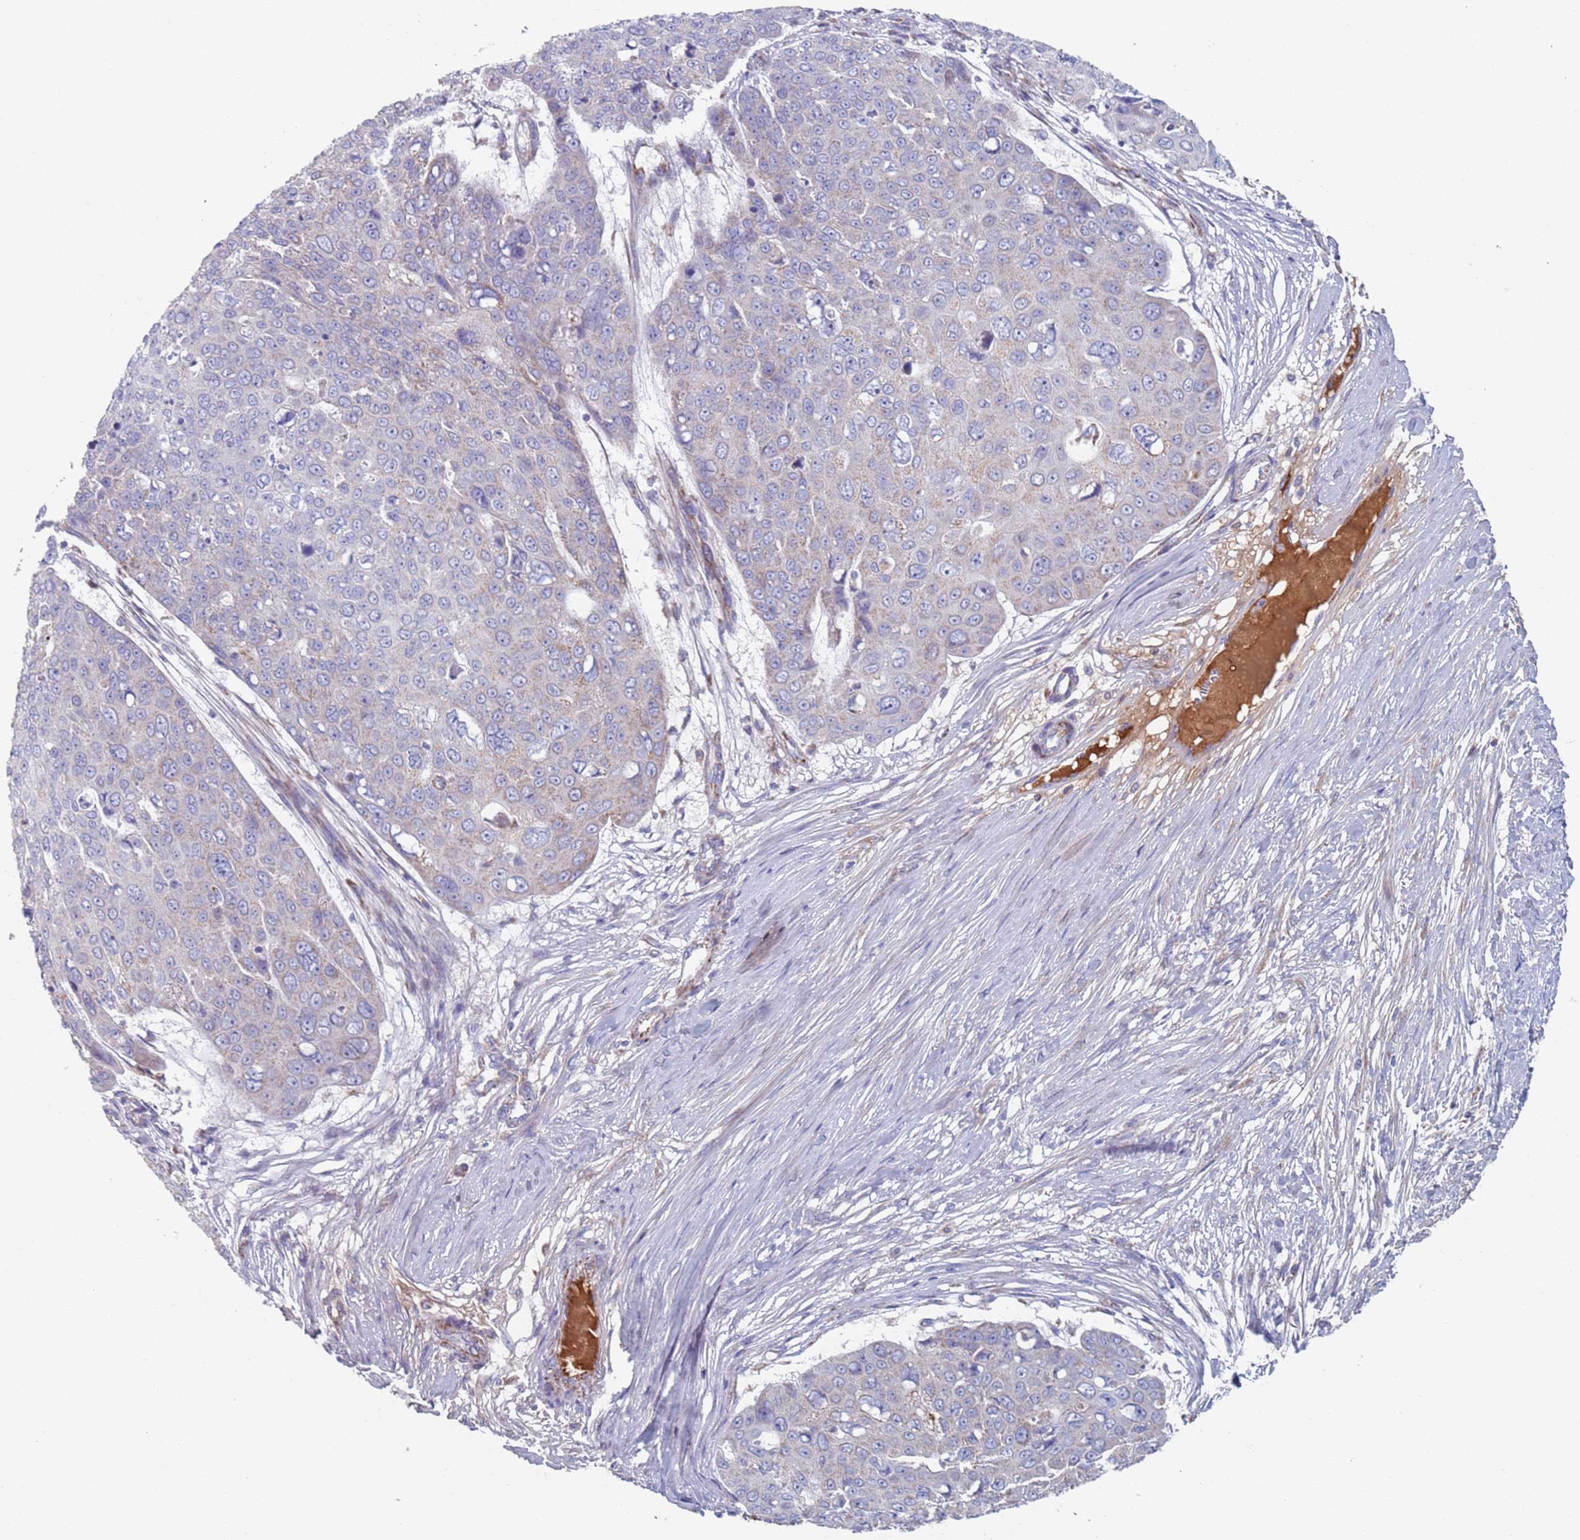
{"staining": {"intensity": "negative", "quantity": "none", "location": "none"}, "tissue": "skin cancer", "cell_type": "Tumor cells", "image_type": "cancer", "snomed": [{"axis": "morphology", "description": "Squamous cell carcinoma, NOS"}, {"axis": "topography", "description": "Skin"}], "caption": "High magnification brightfield microscopy of skin squamous cell carcinoma stained with DAB (brown) and counterstained with hematoxylin (blue): tumor cells show no significant positivity. (DAB (3,3'-diaminobenzidine) immunohistochemistry (IHC), high magnification).", "gene": "MRPL22", "patient": {"sex": "male", "age": 71}}